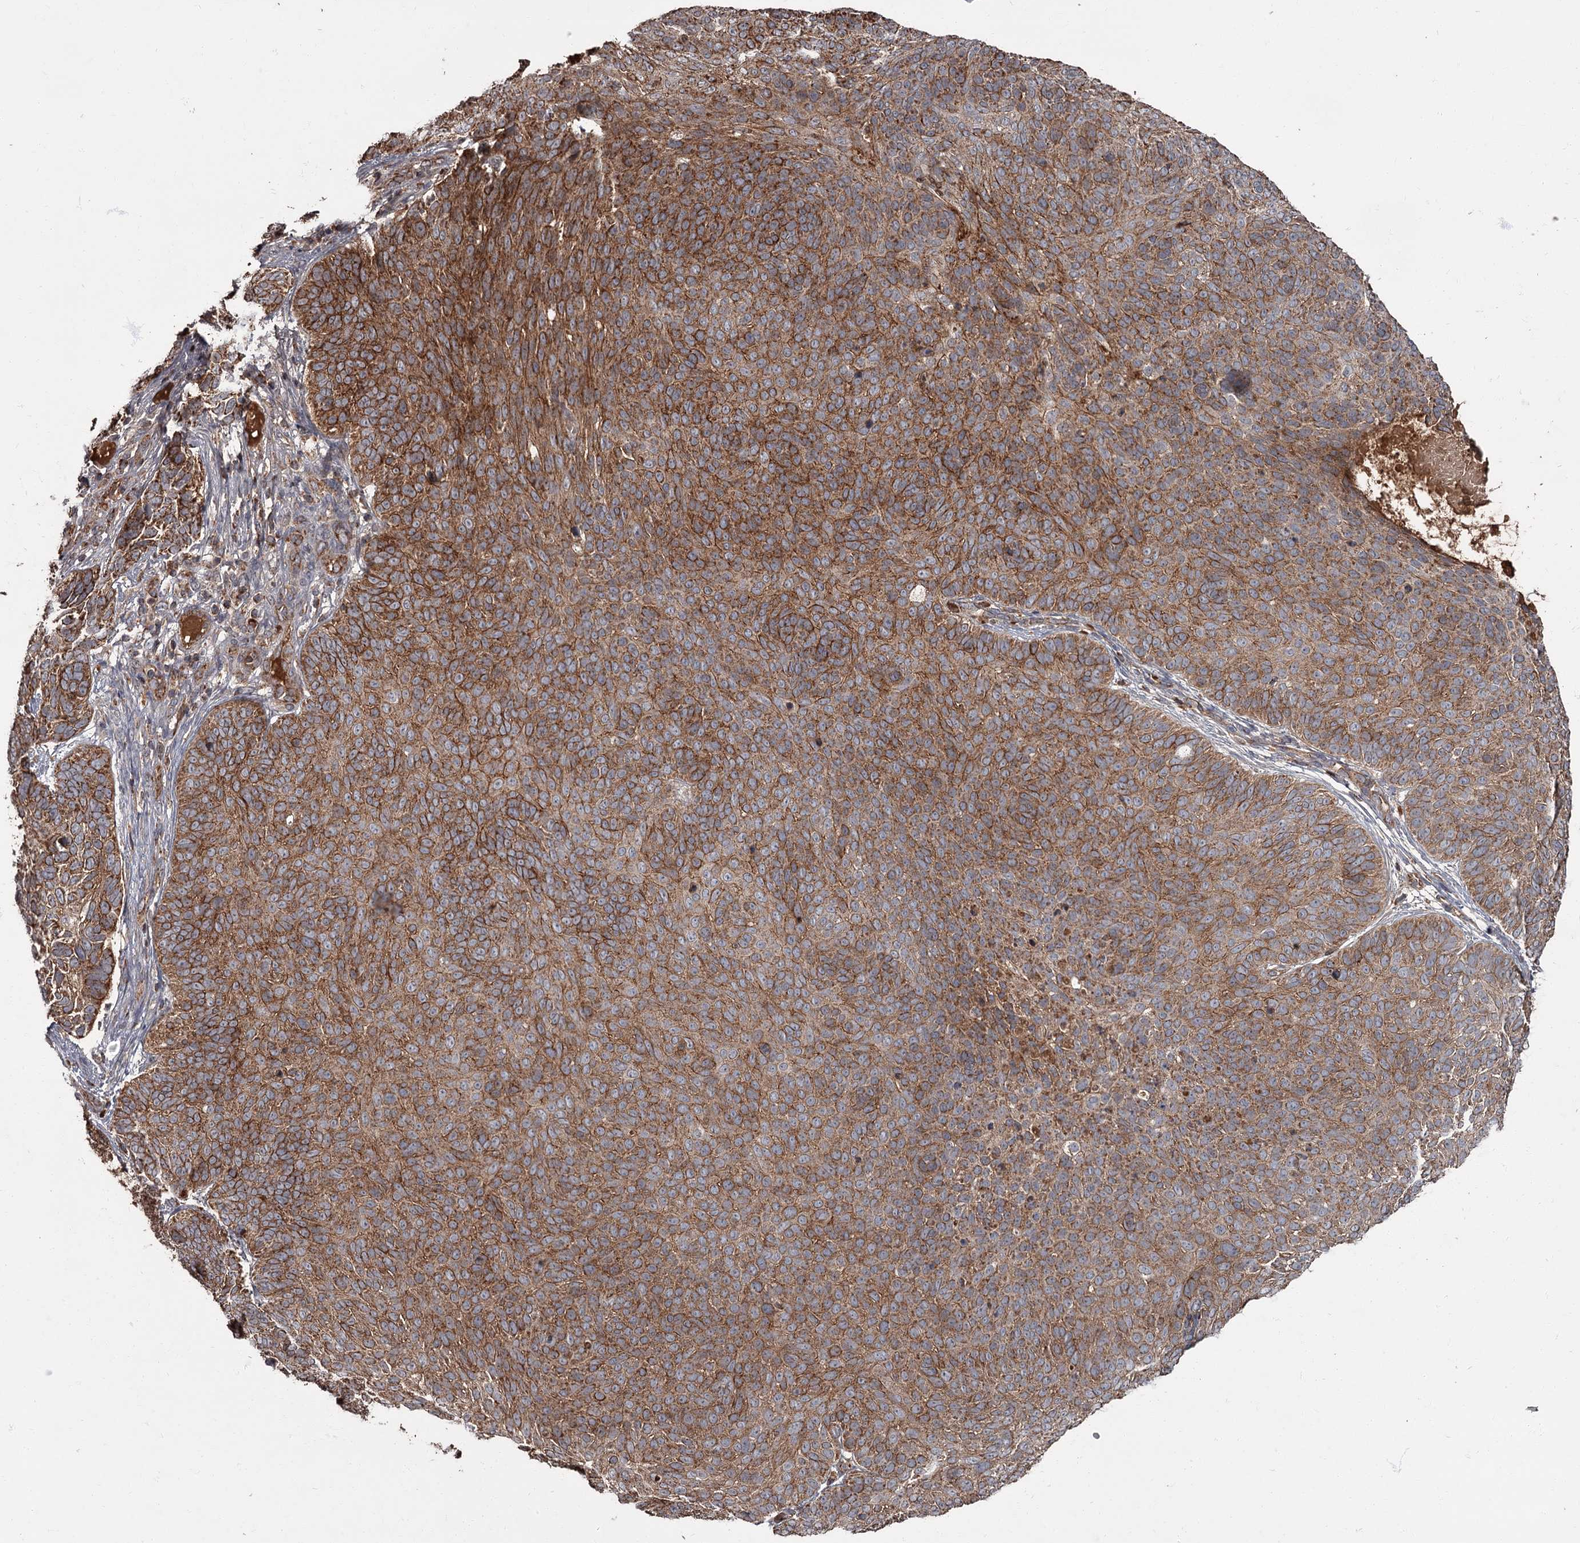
{"staining": {"intensity": "strong", "quantity": ">75%", "location": "cytoplasmic/membranous"}, "tissue": "skin cancer", "cell_type": "Tumor cells", "image_type": "cancer", "snomed": [{"axis": "morphology", "description": "Basal cell carcinoma"}, {"axis": "topography", "description": "Skin"}], "caption": "A brown stain shows strong cytoplasmic/membranous staining of a protein in human skin basal cell carcinoma tumor cells.", "gene": "THAP9", "patient": {"sex": "male", "age": 85}}